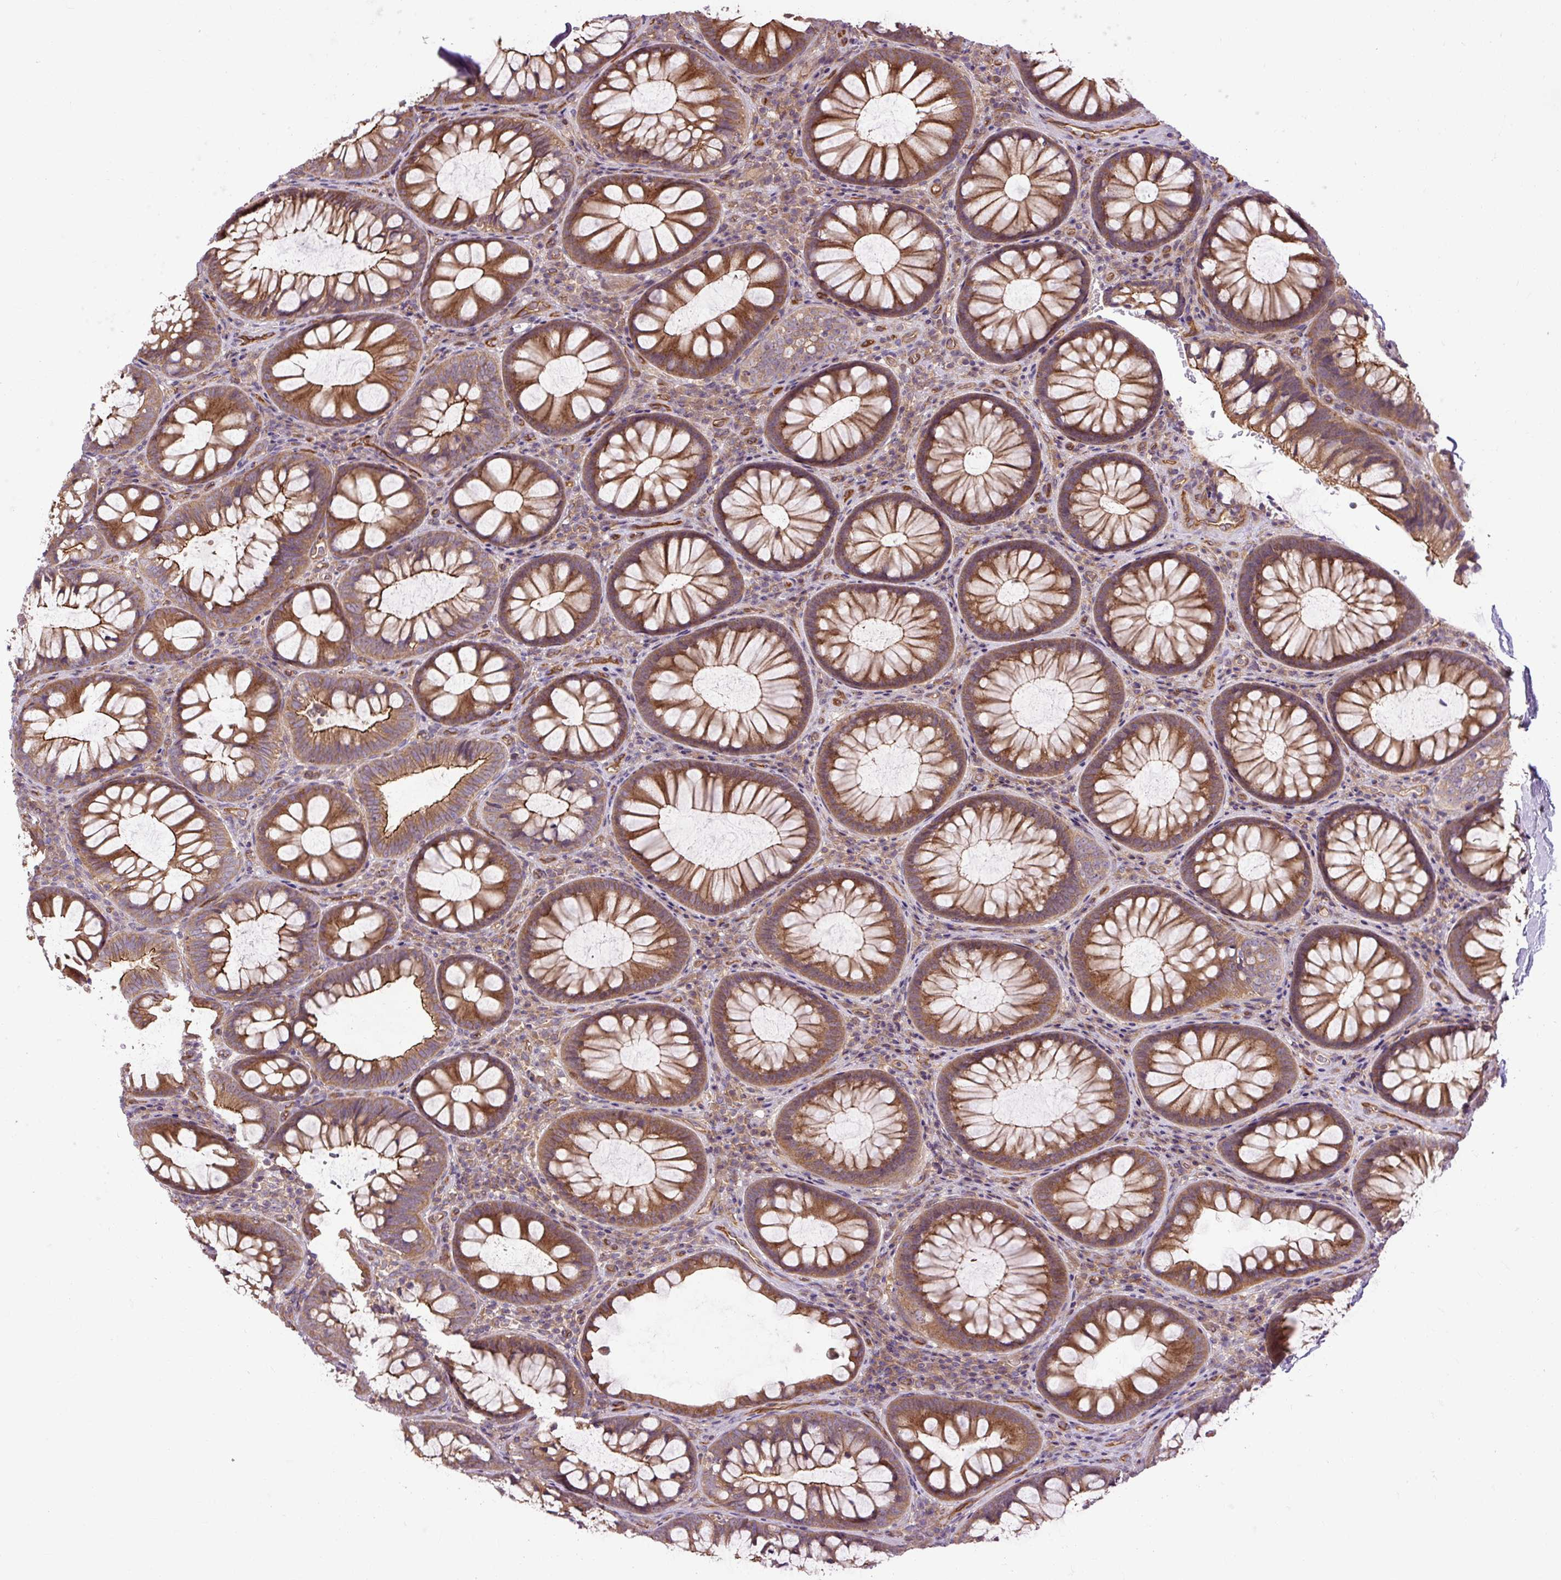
{"staining": {"intensity": "moderate", "quantity": ">75%", "location": "cytoplasmic/membranous"}, "tissue": "colon", "cell_type": "Glandular cells", "image_type": "normal", "snomed": [{"axis": "morphology", "description": "Normal tissue, NOS"}, {"axis": "morphology", "description": "Adenoma, NOS"}, {"axis": "topography", "description": "Soft tissue"}, {"axis": "topography", "description": "Colon"}], "caption": "A brown stain labels moderate cytoplasmic/membranous expression of a protein in glandular cells of benign human colon.", "gene": "CCDC93", "patient": {"sex": "male", "age": 47}}